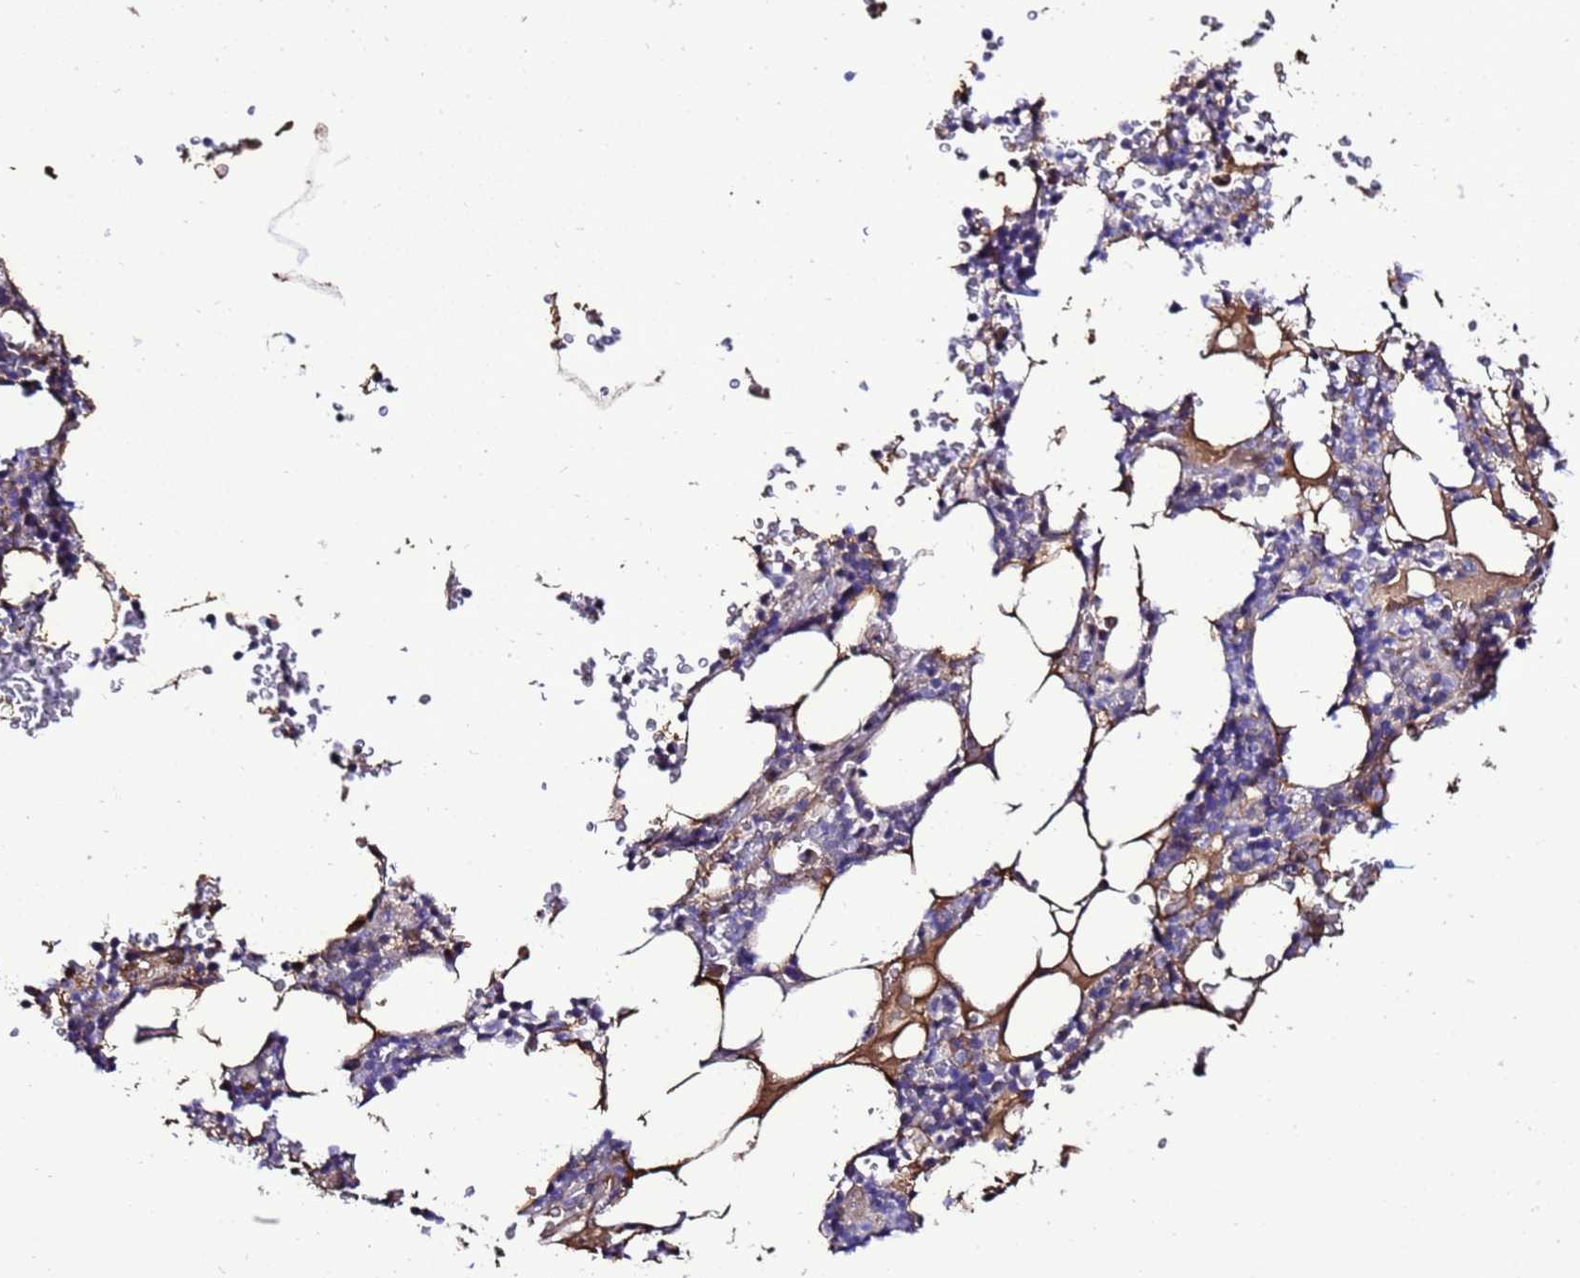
{"staining": {"intensity": "weak", "quantity": "<25%", "location": "cytoplasmic/membranous"}, "tissue": "bone marrow", "cell_type": "Hematopoietic cells", "image_type": "normal", "snomed": [{"axis": "morphology", "description": "Normal tissue, NOS"}, {"axis": "topography", "description": "Bone marrow"}], "caption": "Protein analysis of normal bone marrow exhibits no significant staining in hematopoietic cells.", "gene": "DPH6", "patient": {"sex": "male", "age": 58}}